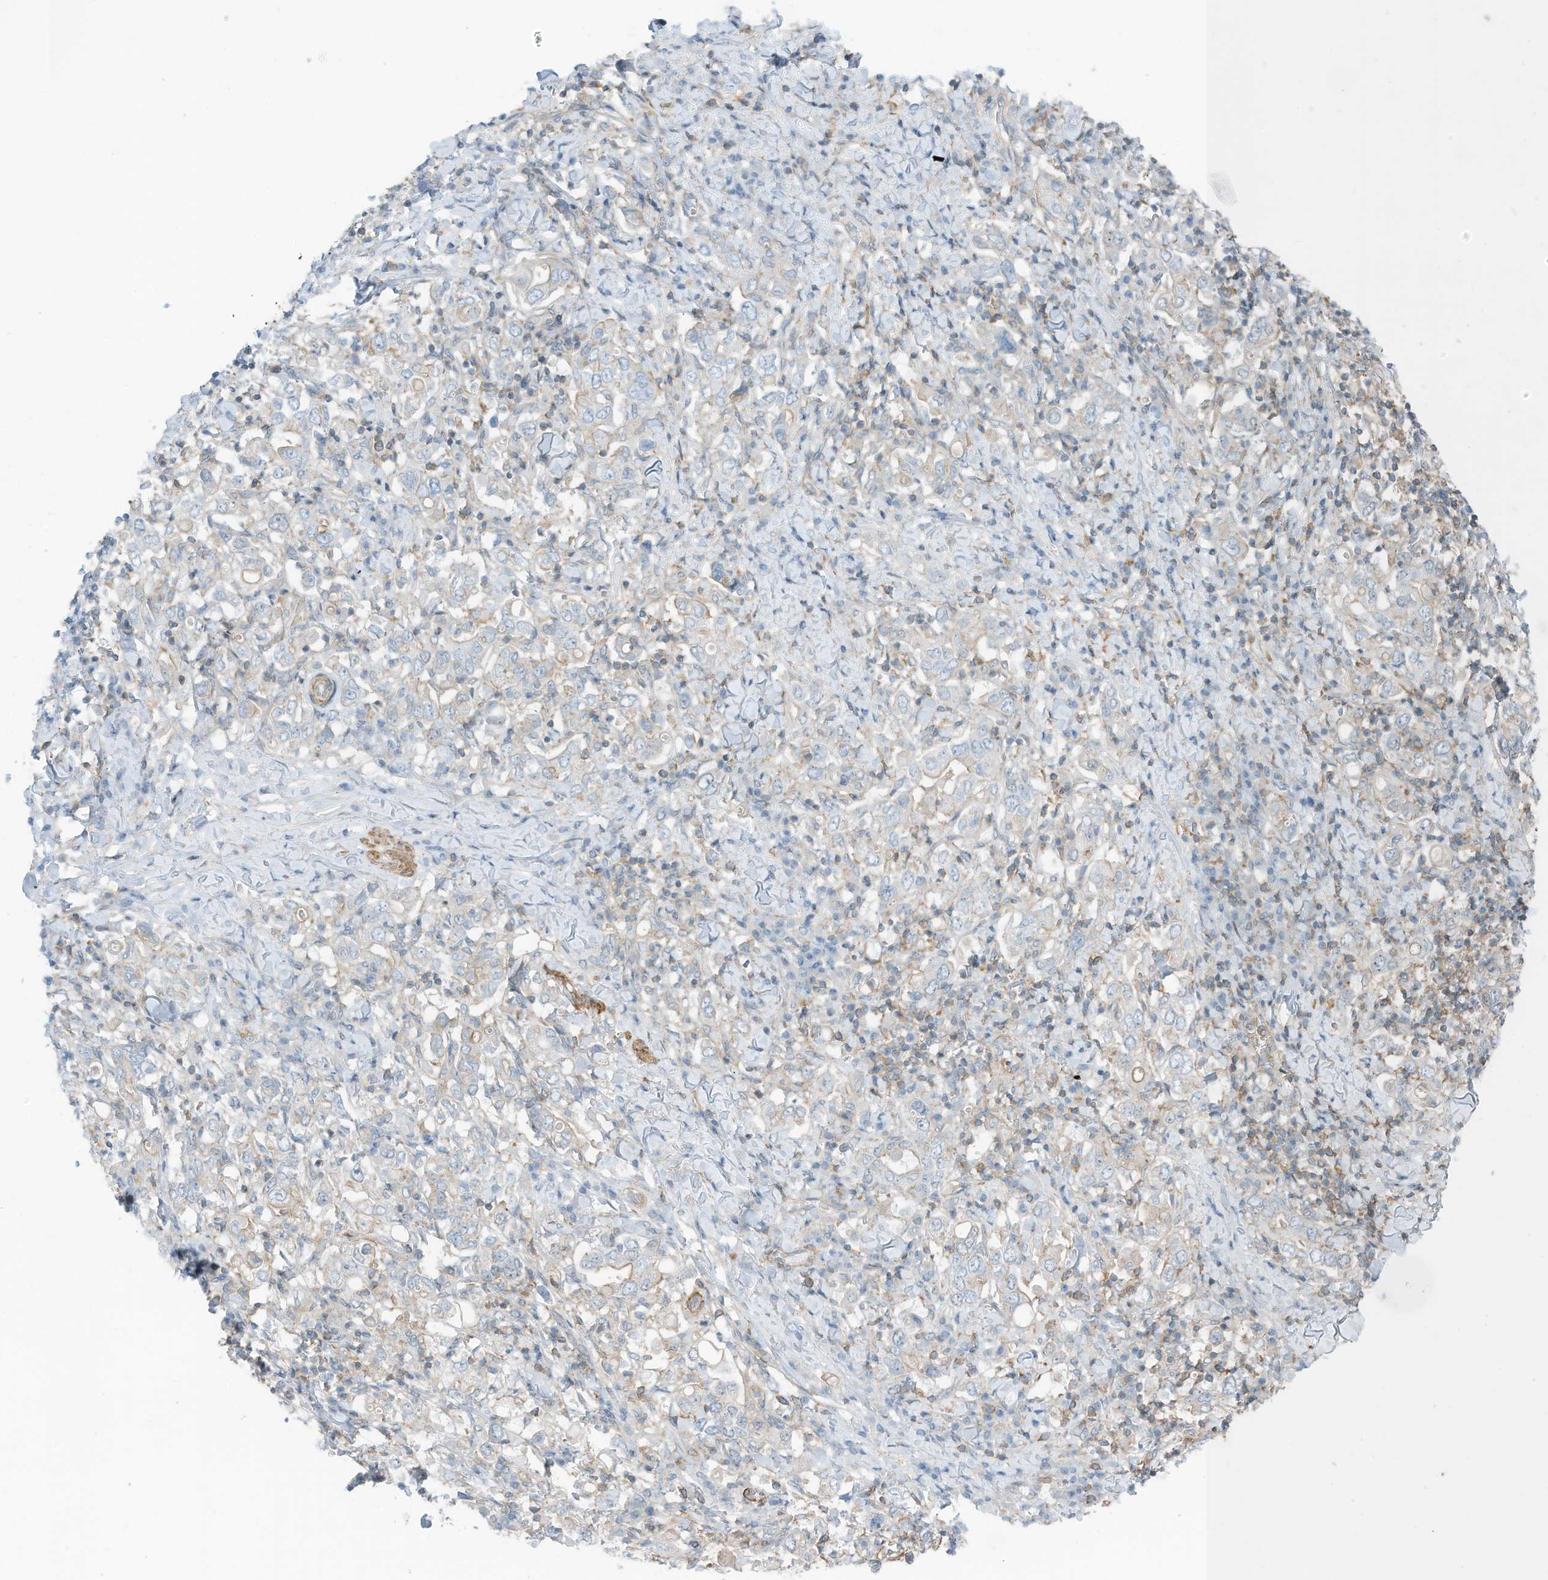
{"staining": {"intensity": "negative", "quantity": "none", "location": "none"}, "tissue": "stomach cancer", "cell_type": "Tumor cells", "image_type": "cancer", "snomed": [{"axis": "morphology", "description": "Adenocarcinoma, NOS"}, {"axis": "topography", "description": "Stomach, upper"}], "caption": "This photomicrograph is of adenocarcinoma (stomach) stained with IHC to label a protein in brown with the nuclei are counter-stained blue. There is no staining in tumor cells.", "gene": "ZNF846", "patient": {"sex": "male", "age": 62}}